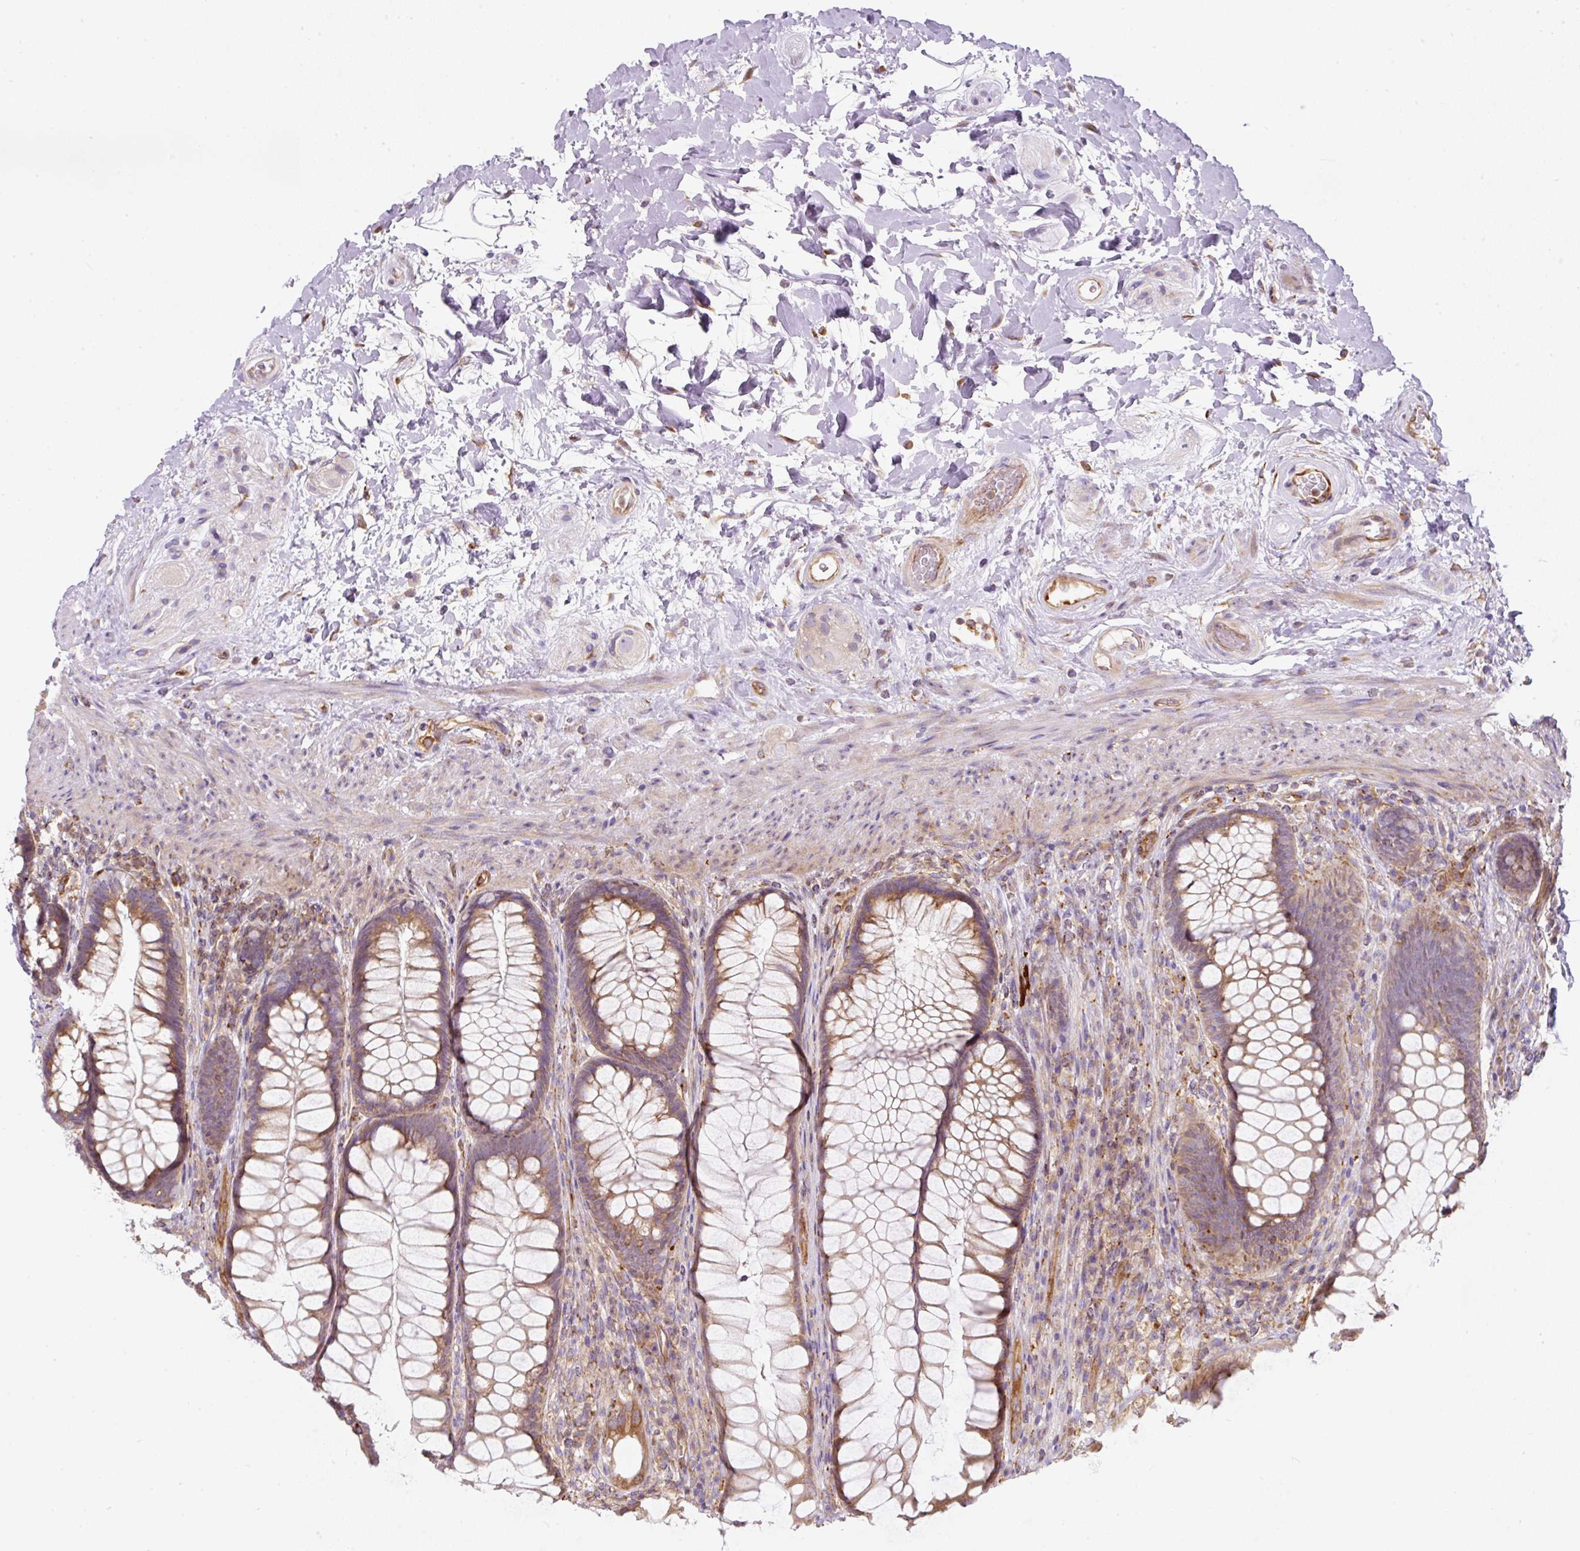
{"staining": {"intensity": "moderate", "quantity": "25%-75%", "location": "cytoplasmic/membranous"}, "tissue": "rectum", "cell_type": "Glandular cells", "image_type": "normal", "snomed": [{"axis": "morphology", "description": "Normal tissue, NOS"}, {"axis": "topography", "description": "Rectum"}], "caption": "IHC image of benign rectum: rectum stained using immunohistochemistry displays medium levels of moderate protein expression localized specifically in the cytoplasmic/membranous of glandular cells, appearing as a cytoplasmic/membranous brown color.", "gene": "ERAP2", "patient": {"sex": "male", "age": 53}}